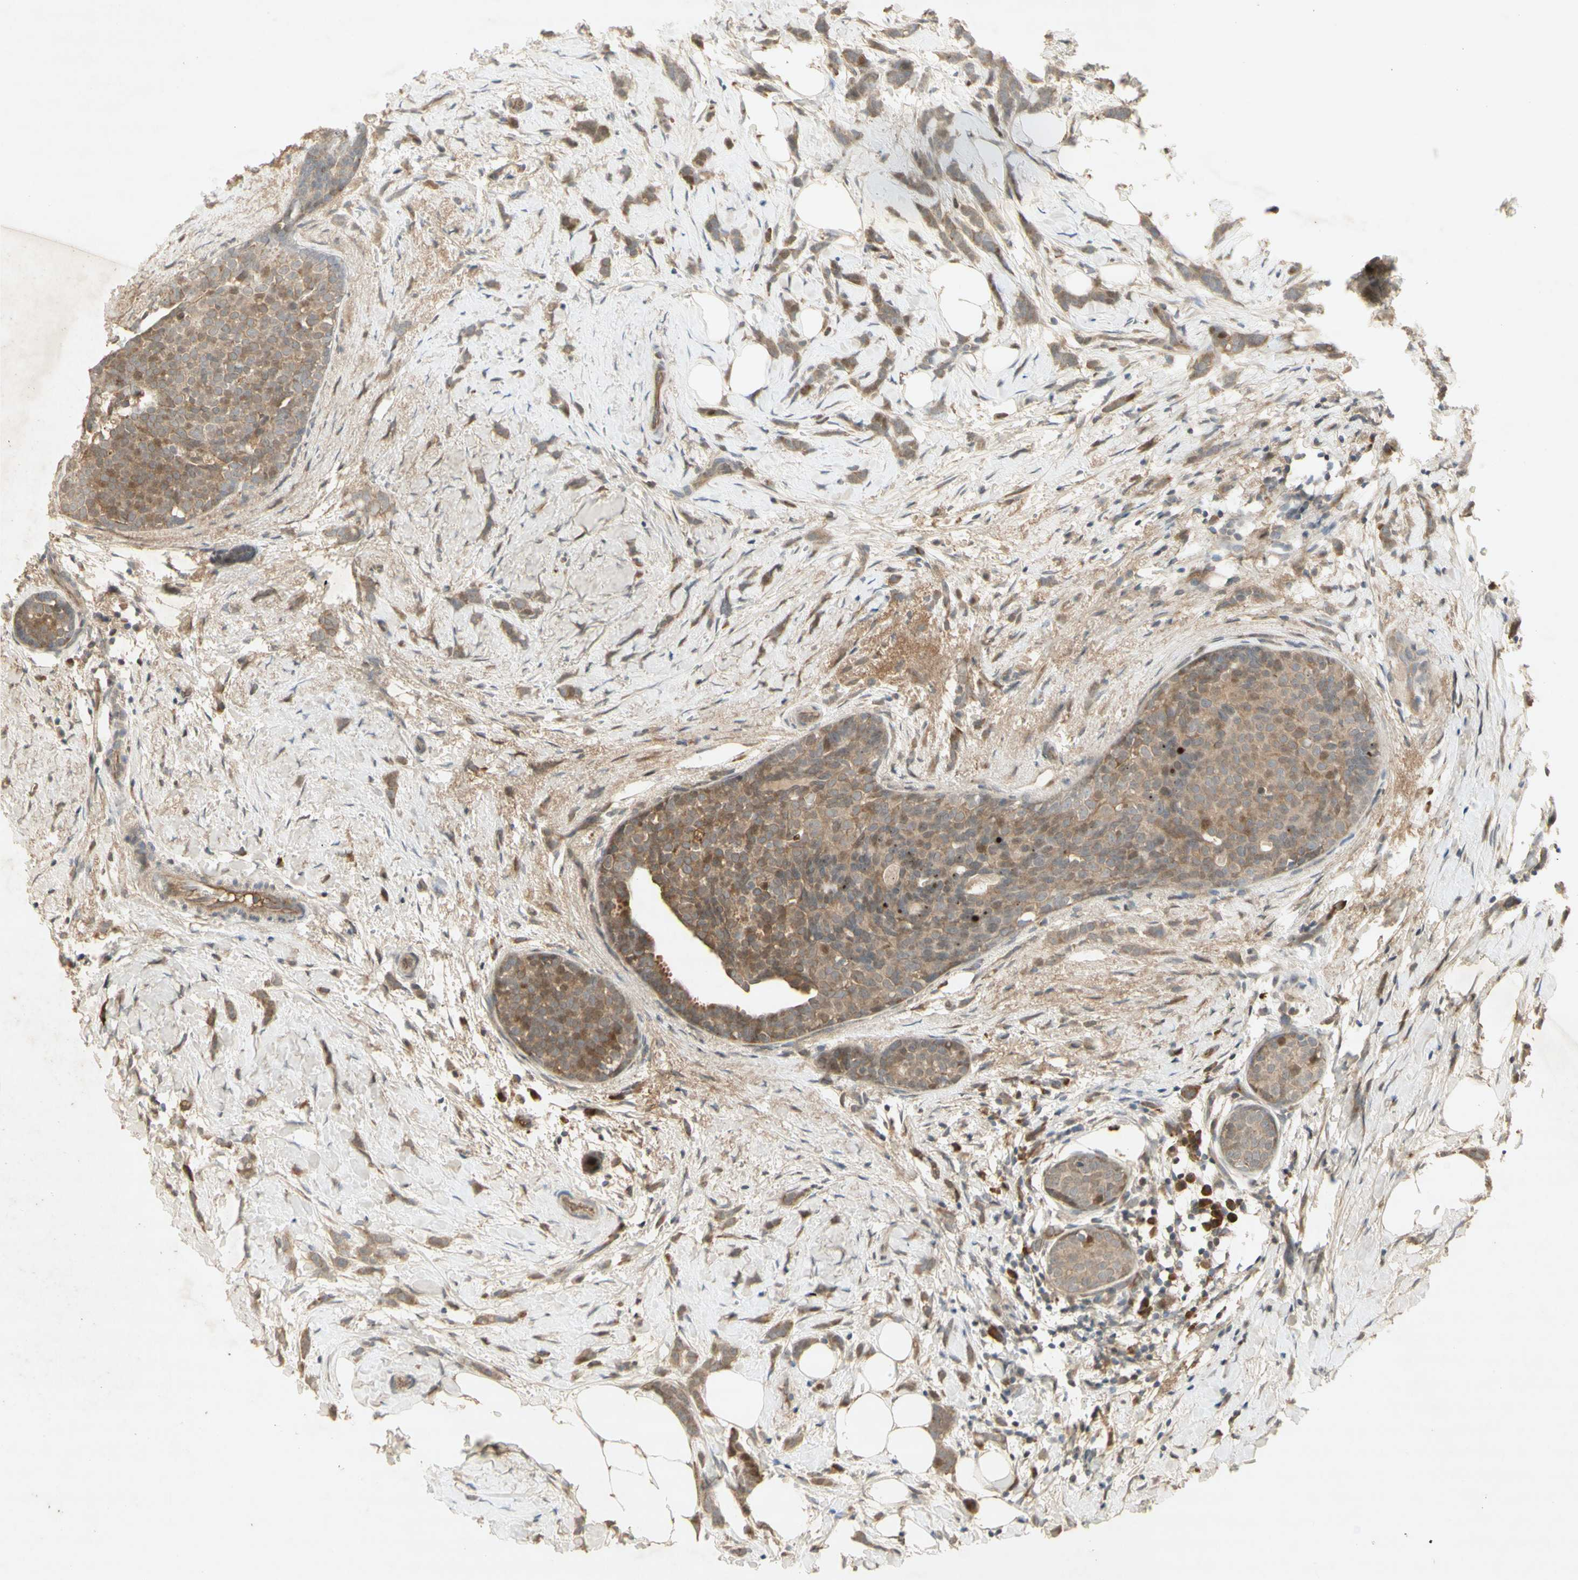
{"staining": {"intensity": "moderate", "quantity": ">75%", "location": "cytoplasmic/membranous"}, "tissue": "breast cancer", "cell_type": "Tumor cells", "image_type": "cancer", "snomed": [{"axis": "morphology", "description": "Lobular carcinoma, in situ"}, {"axis": "morphology", "description": "Lobular carcinoma"}, {"axis": "topography", "description": "Breast"}], "caption": "Lobular carcinoma in situ (breast) stained with DAB immunohistochemistry (IHC) exhibits medium levels of moderate cytoplasmic/membranous positivity in about >75% of tumor cells. (Stains: DAB (3,3'-diaminobenzidine) in brown, nuclei in blue, Microscopy: brightfield microscopy at high magnification).", "gene": "NRG4", "patient": {"sex": "female", "age": 41}}